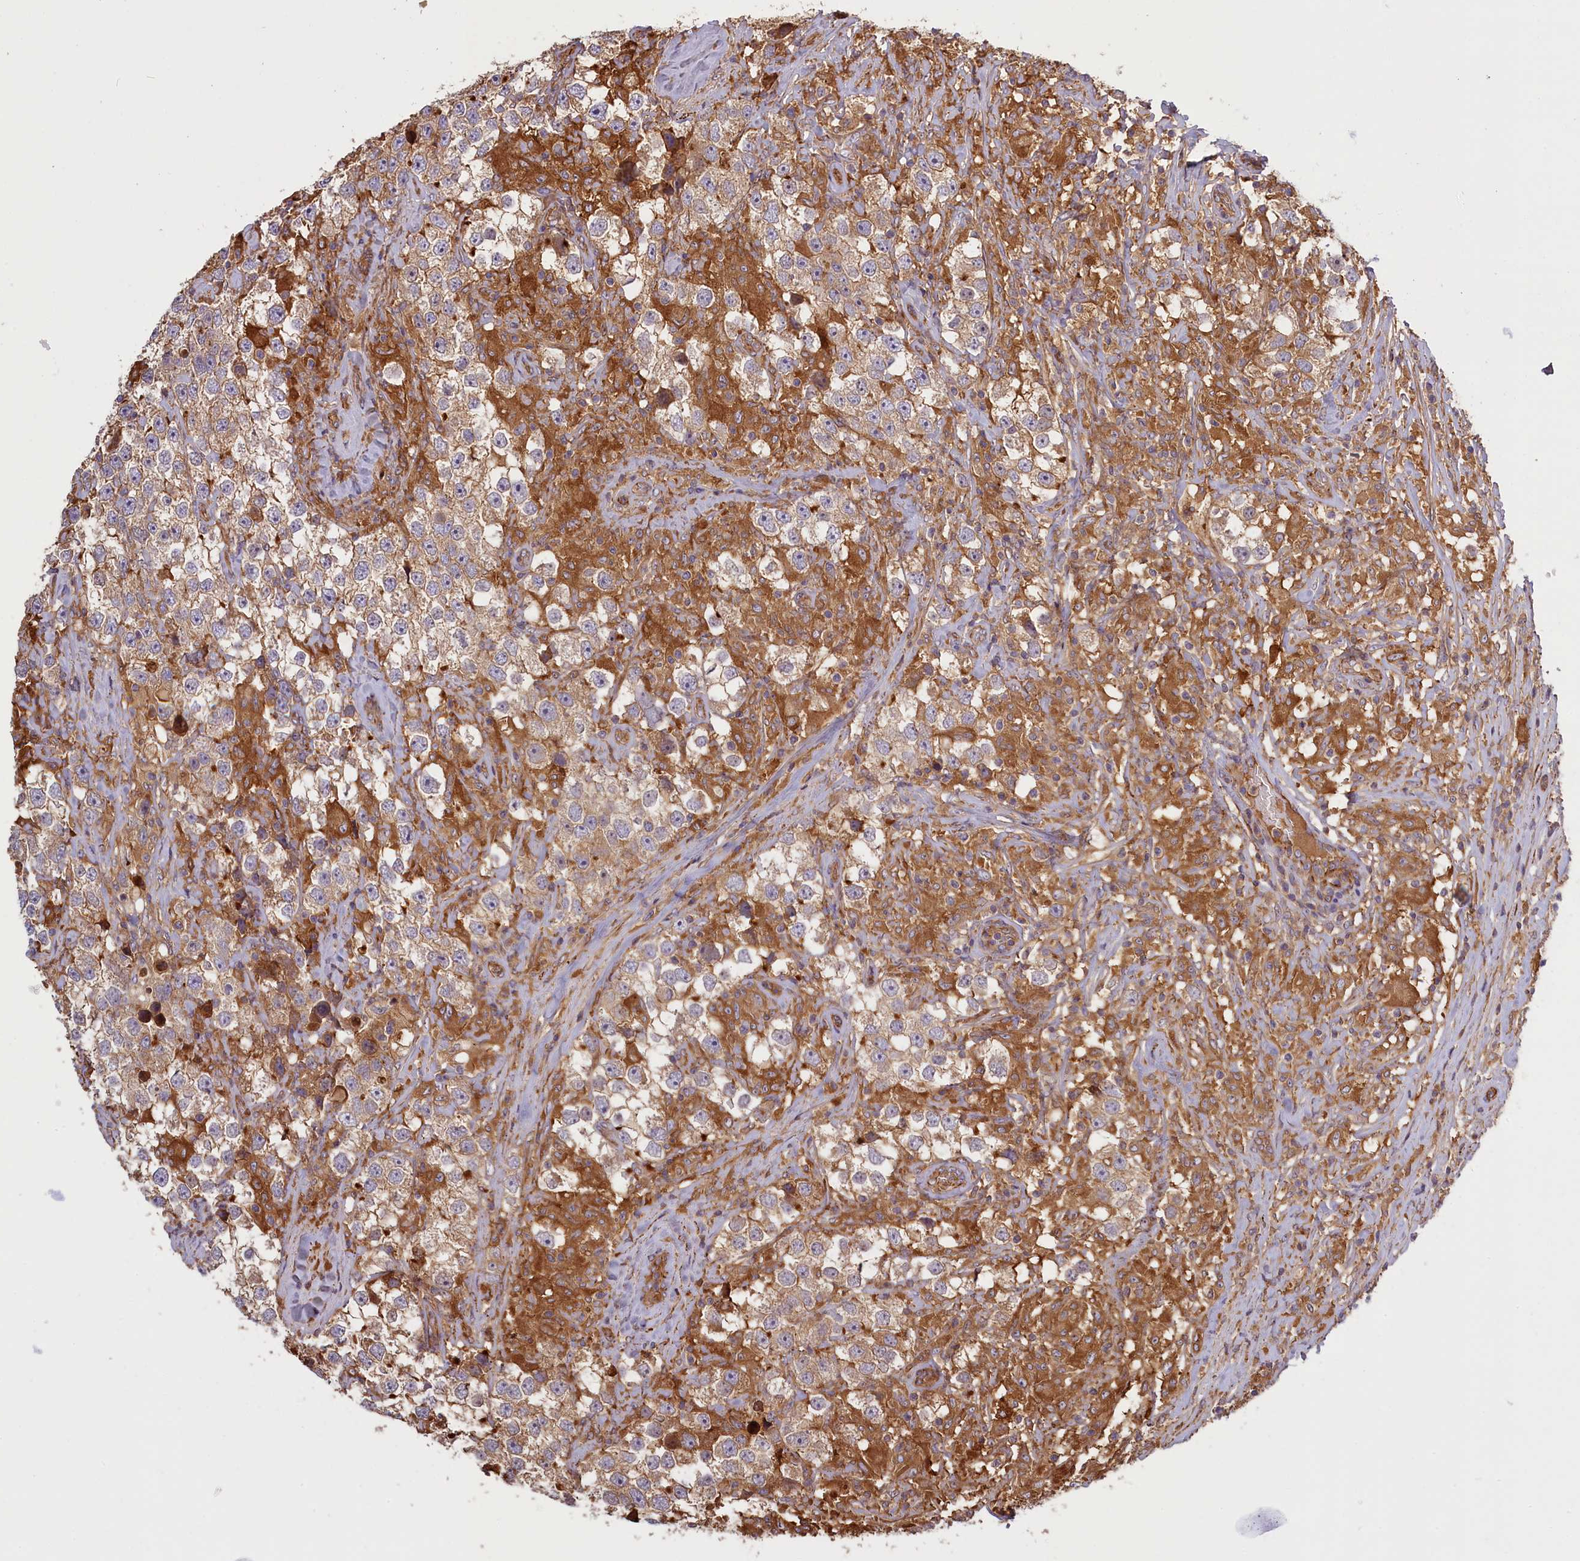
{"staining": {"intensity": "weak", "quantity": ">75%", "location": "cytoplasmic/membranous"}, "tissue": "testis cancer", "cell_type": "Tumor cells", "image_type": "cancer", "snomed": [{"axis": "morphology", "description": "Seminoma, NOS"}, {"axis": "topography", "description": "Testis"}], "caption": "Protein expression analysis of testis seminoma exhibits weak cytoplasmic/membranous staining in about >75% of tumor cells. Nuclei are stained in blue.", "gene": "FUZ", "patient": {"sex": "male", "age": 46}}